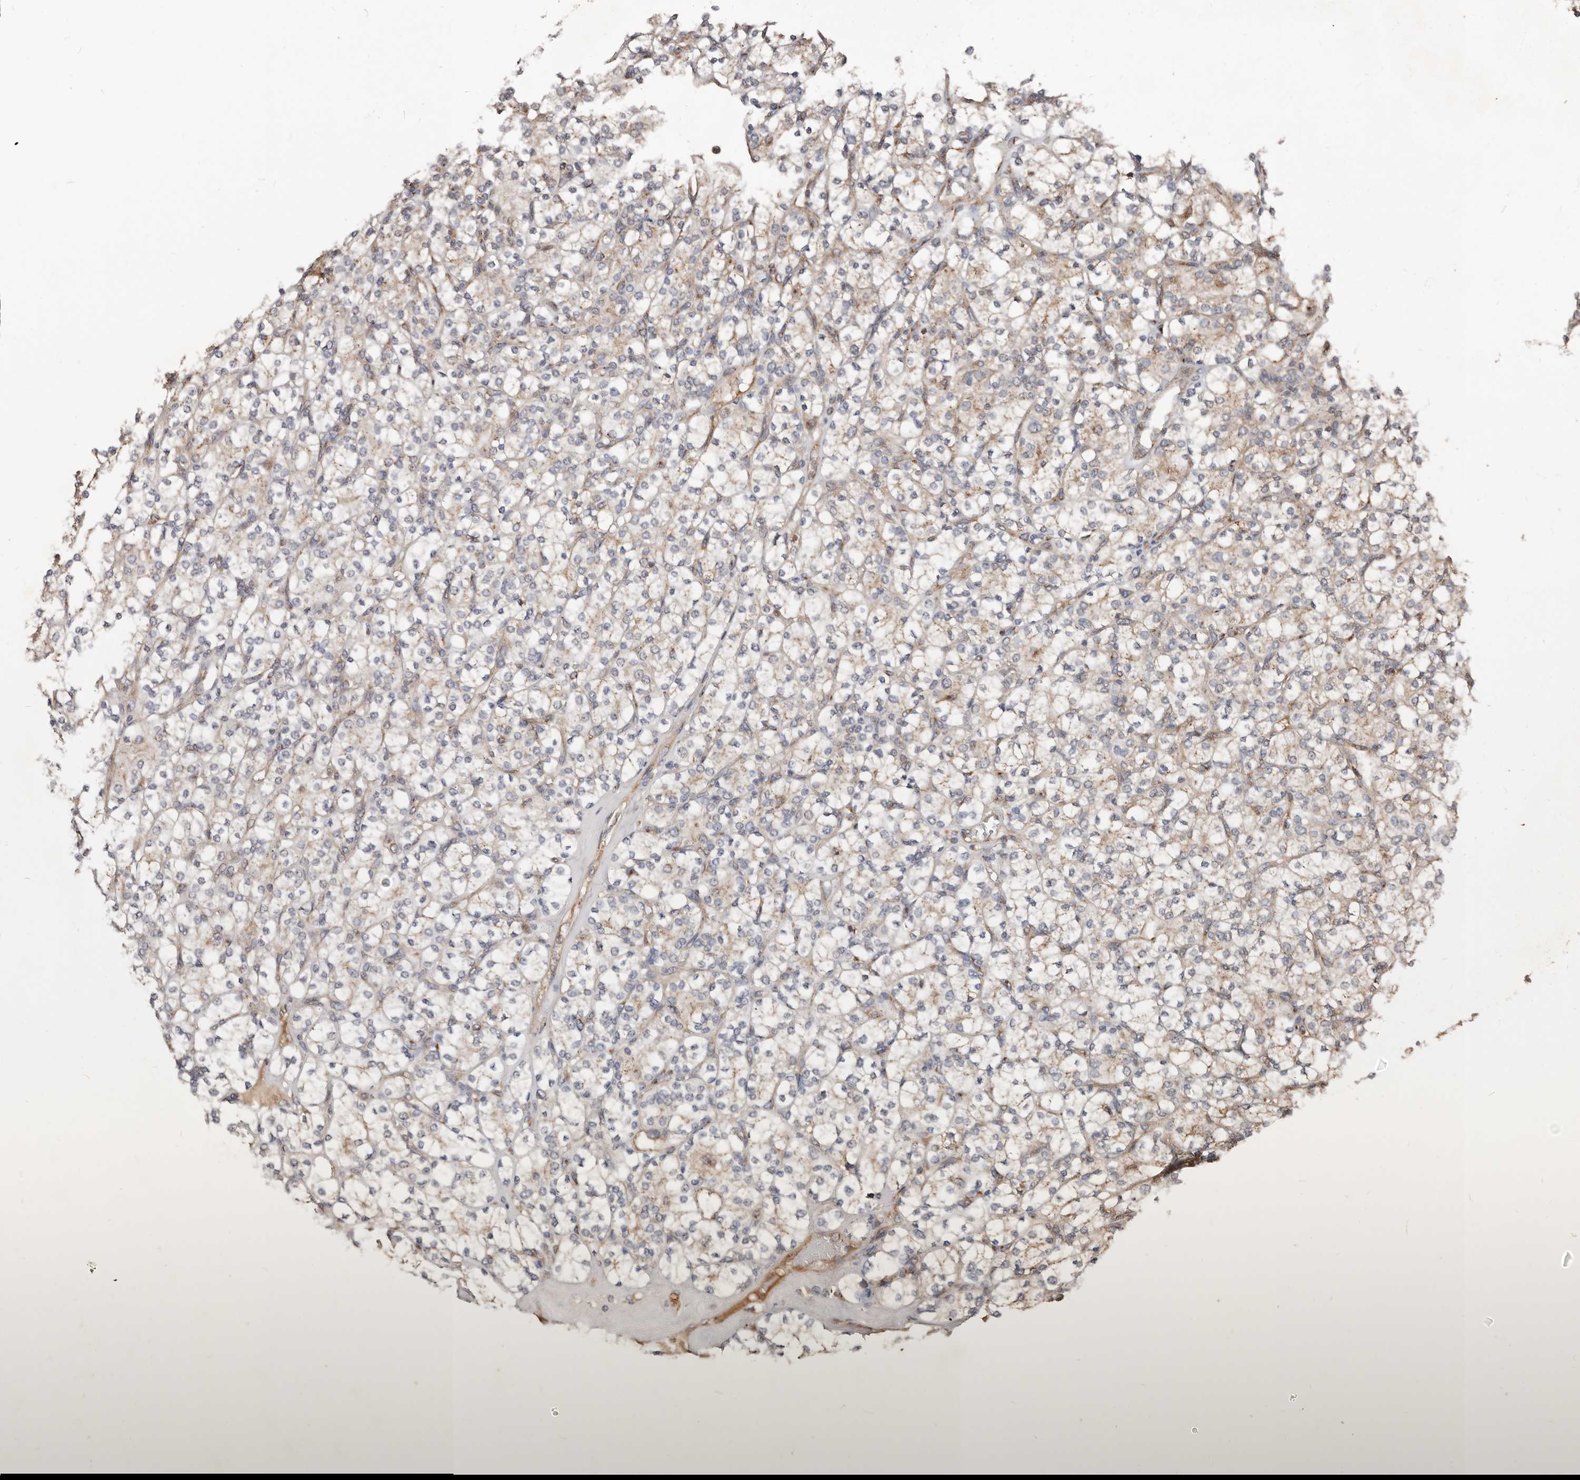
{"staining": {"intensity": "weak", "quantity": ">75%", "location": "cytoplasmic/membranous"}, "tissue": "renal cancer", "cell_type": "Tumor cells", "image_type": "cancer", "snomed": [{"axis": "morphology", "description": "Adenocarcinoma, NOS"}, {"axis": "topography", "description": "Kidney"}], "caption": "This micrograph demonstrates immunohistochemistry staining of renal cancer (adenocarcinoma), with low weak cytoplasmic/membranous expression in about >75% of tumor cells.", "gene": "COG1", "patient": {"sex": "male", "age": 77}}